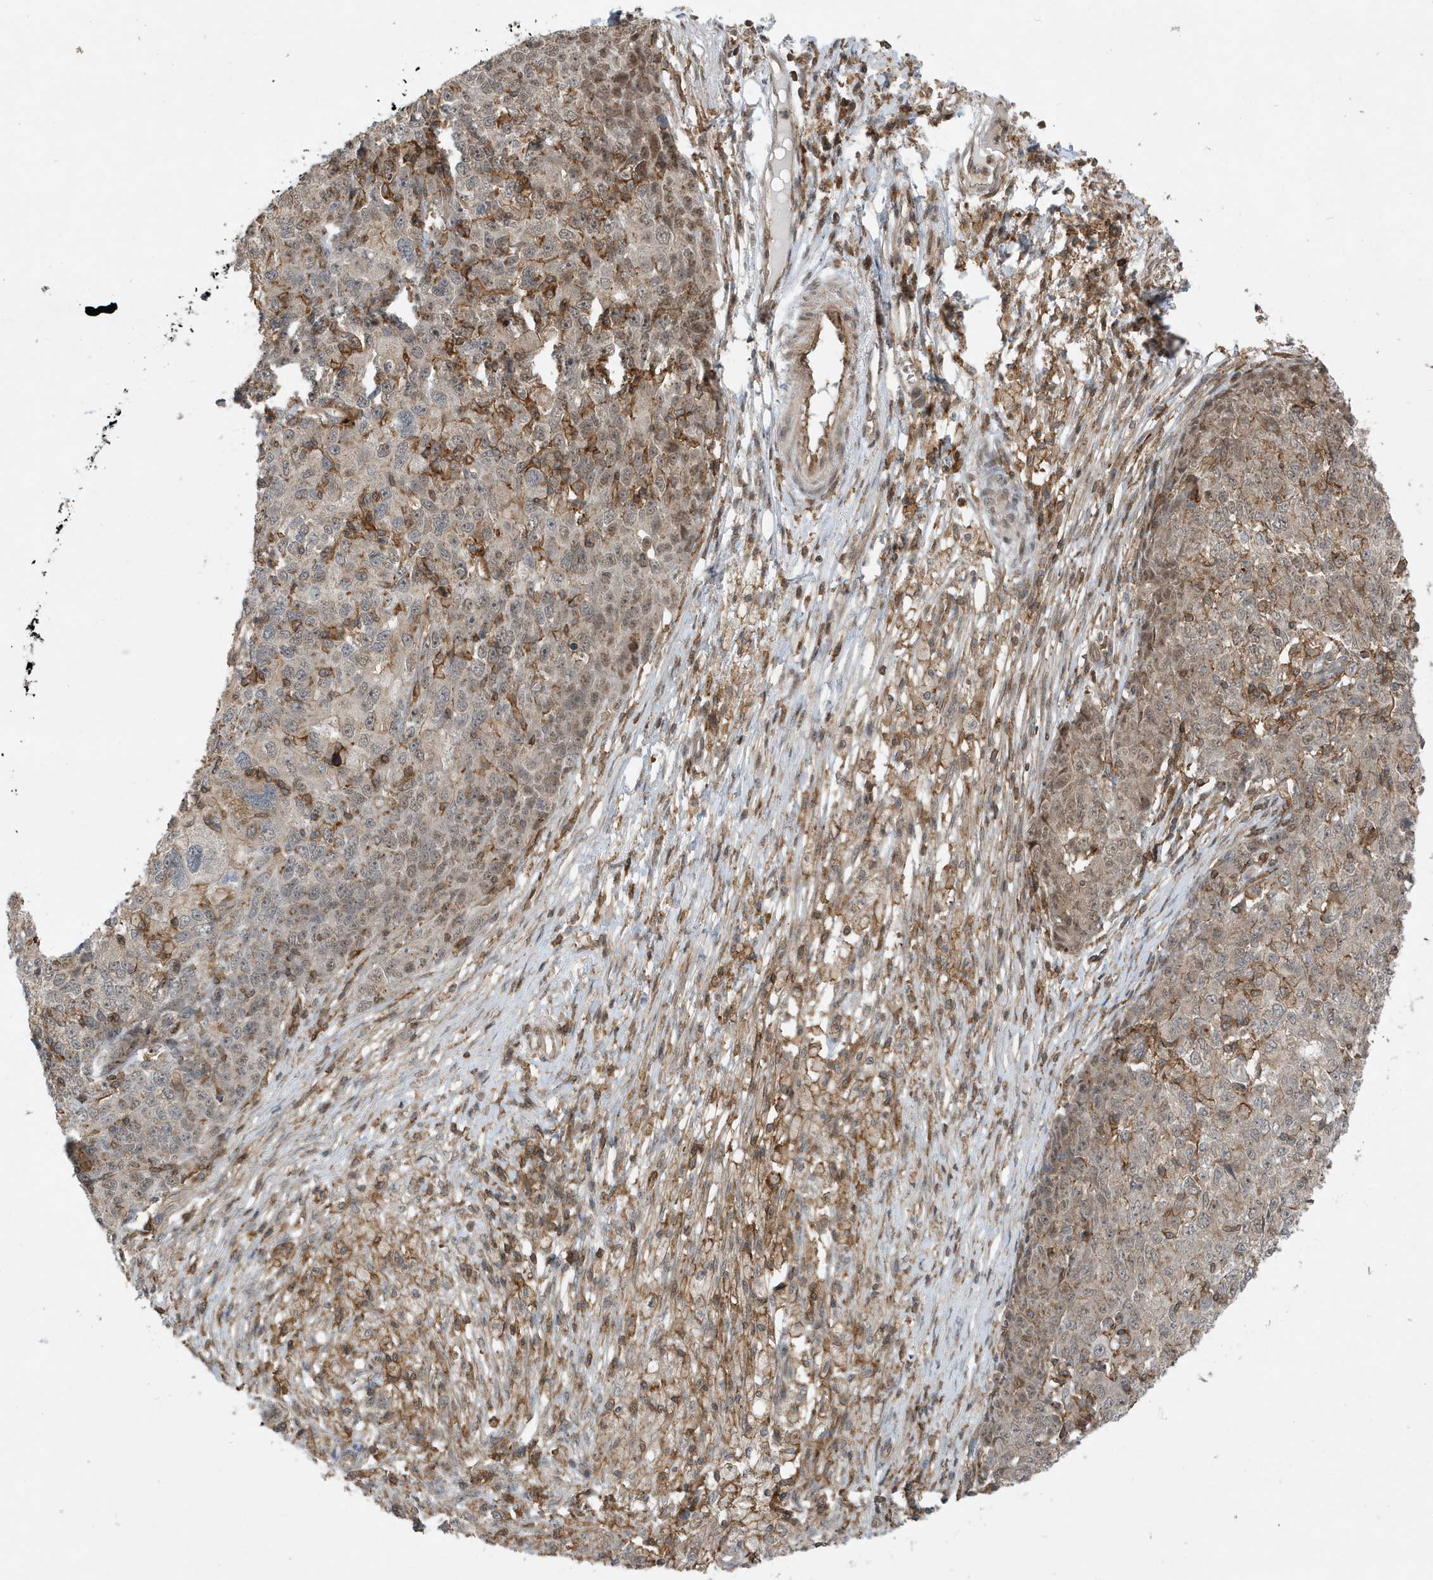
{"staining": {"intensity": "weak", "quantity": "25%-75%", "location": "cytoplasmic/membranous,nuclear"}, "tissue": "ovarian cancer", "cell_type": "Tumor cells", "image_type": "cancer", "snomed": [{"axis": "morphology", "description": "Carcinoma, endometroid"}, {"axis": "topography", "description": "Ovary"}], "caption": "Immunohistochemistry (DAB) staining of ovarian cancer demonstrates weak cytoplasmic/membranous and nuclear protein staining in approximately 25%-75% of tumor cells.", "gene": "TATDN3", "patient": {"sex": "female", "age": 42}}